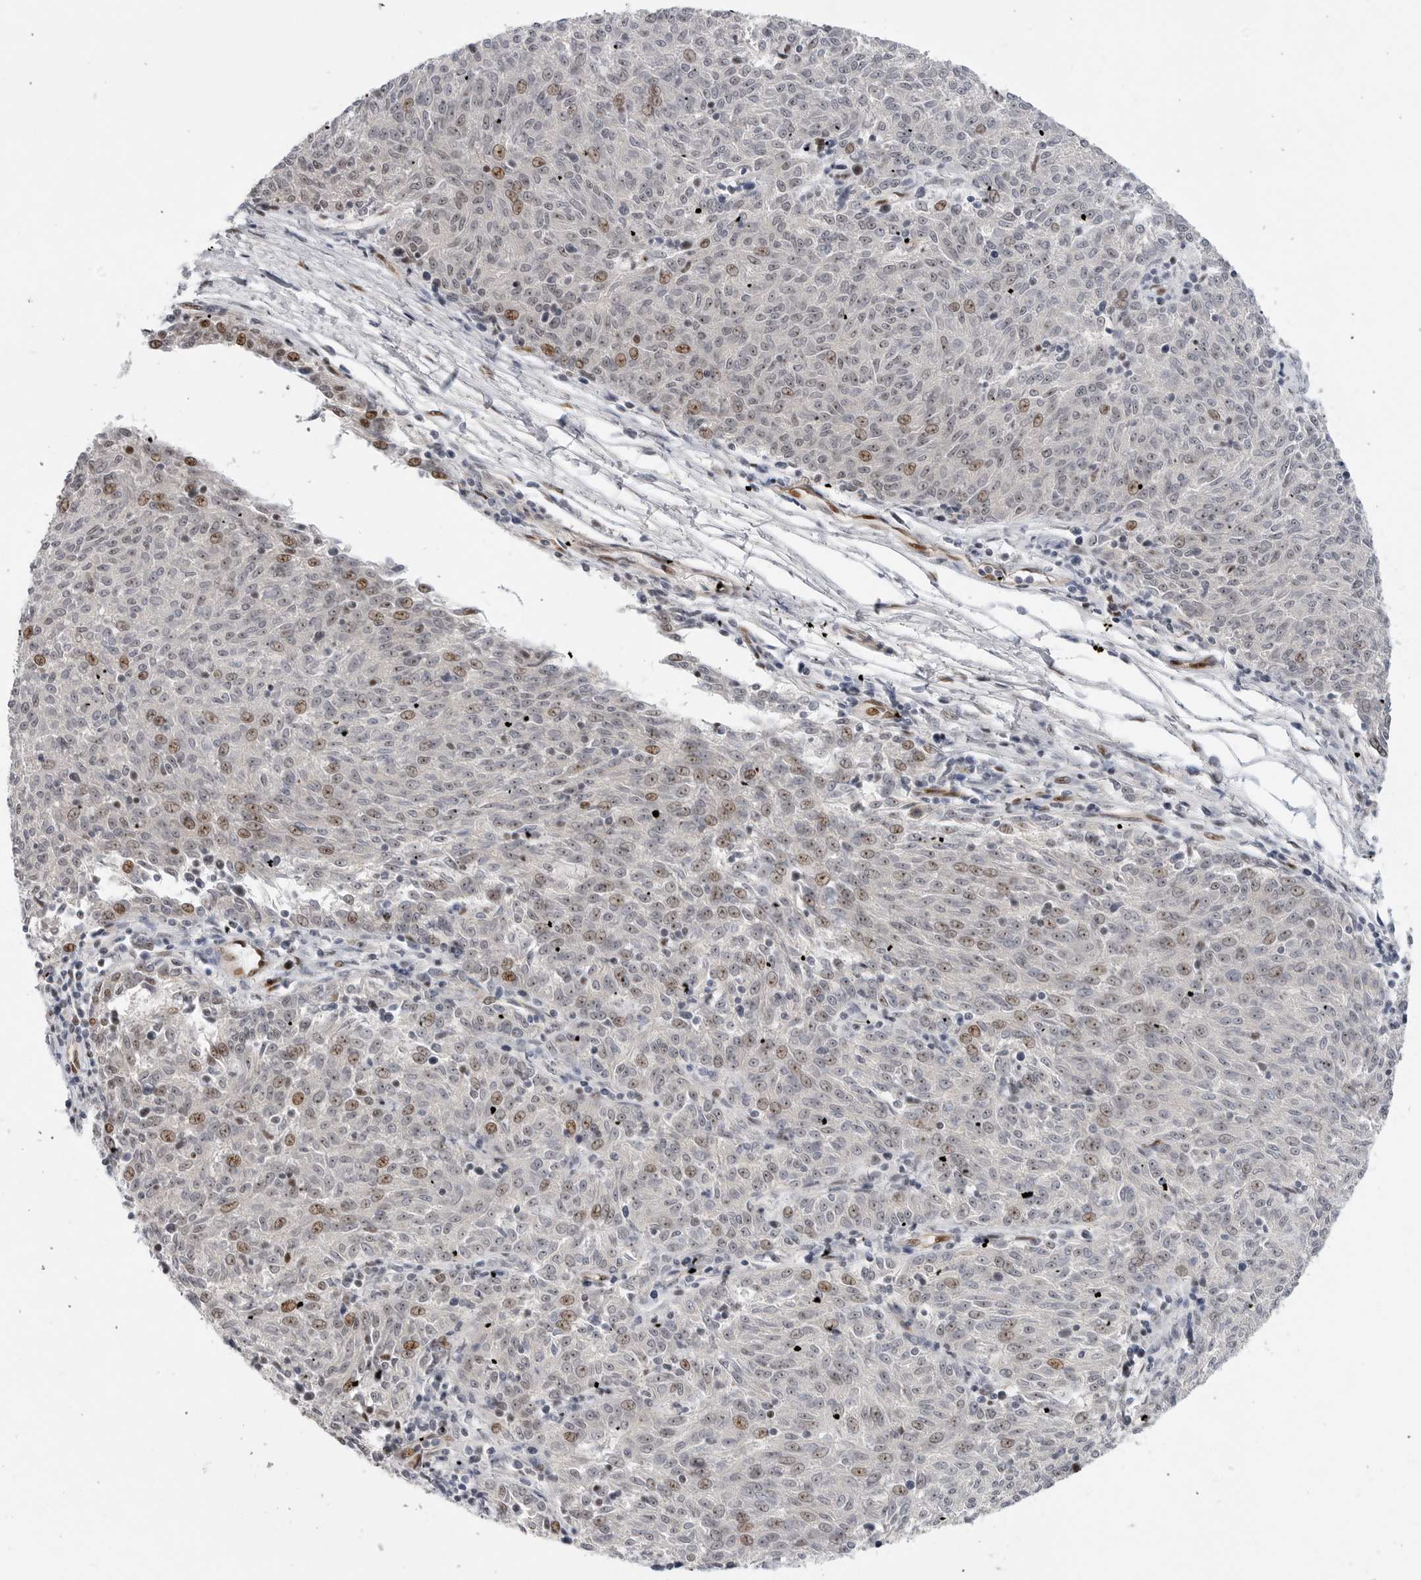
{"staining": {"intensity": "moderate", "quantity": "25%-75%", "location": "nuclear"}, "tissue": "melanoma", "cell_type": "Tumor cells", "image_type": "cancer", "snomed": [{"axis": "morphology", "description": "Malignant melanoma, NOS"}, {"axis": "topography", "description": "Skin"}], "caption": "A medium amount of moderate nuclear staining is present in about 25%-75% of tumor cells in melanoma tissue.", "gene": "GPATCH2", "patient": {"sex": "female", "age": 72}}